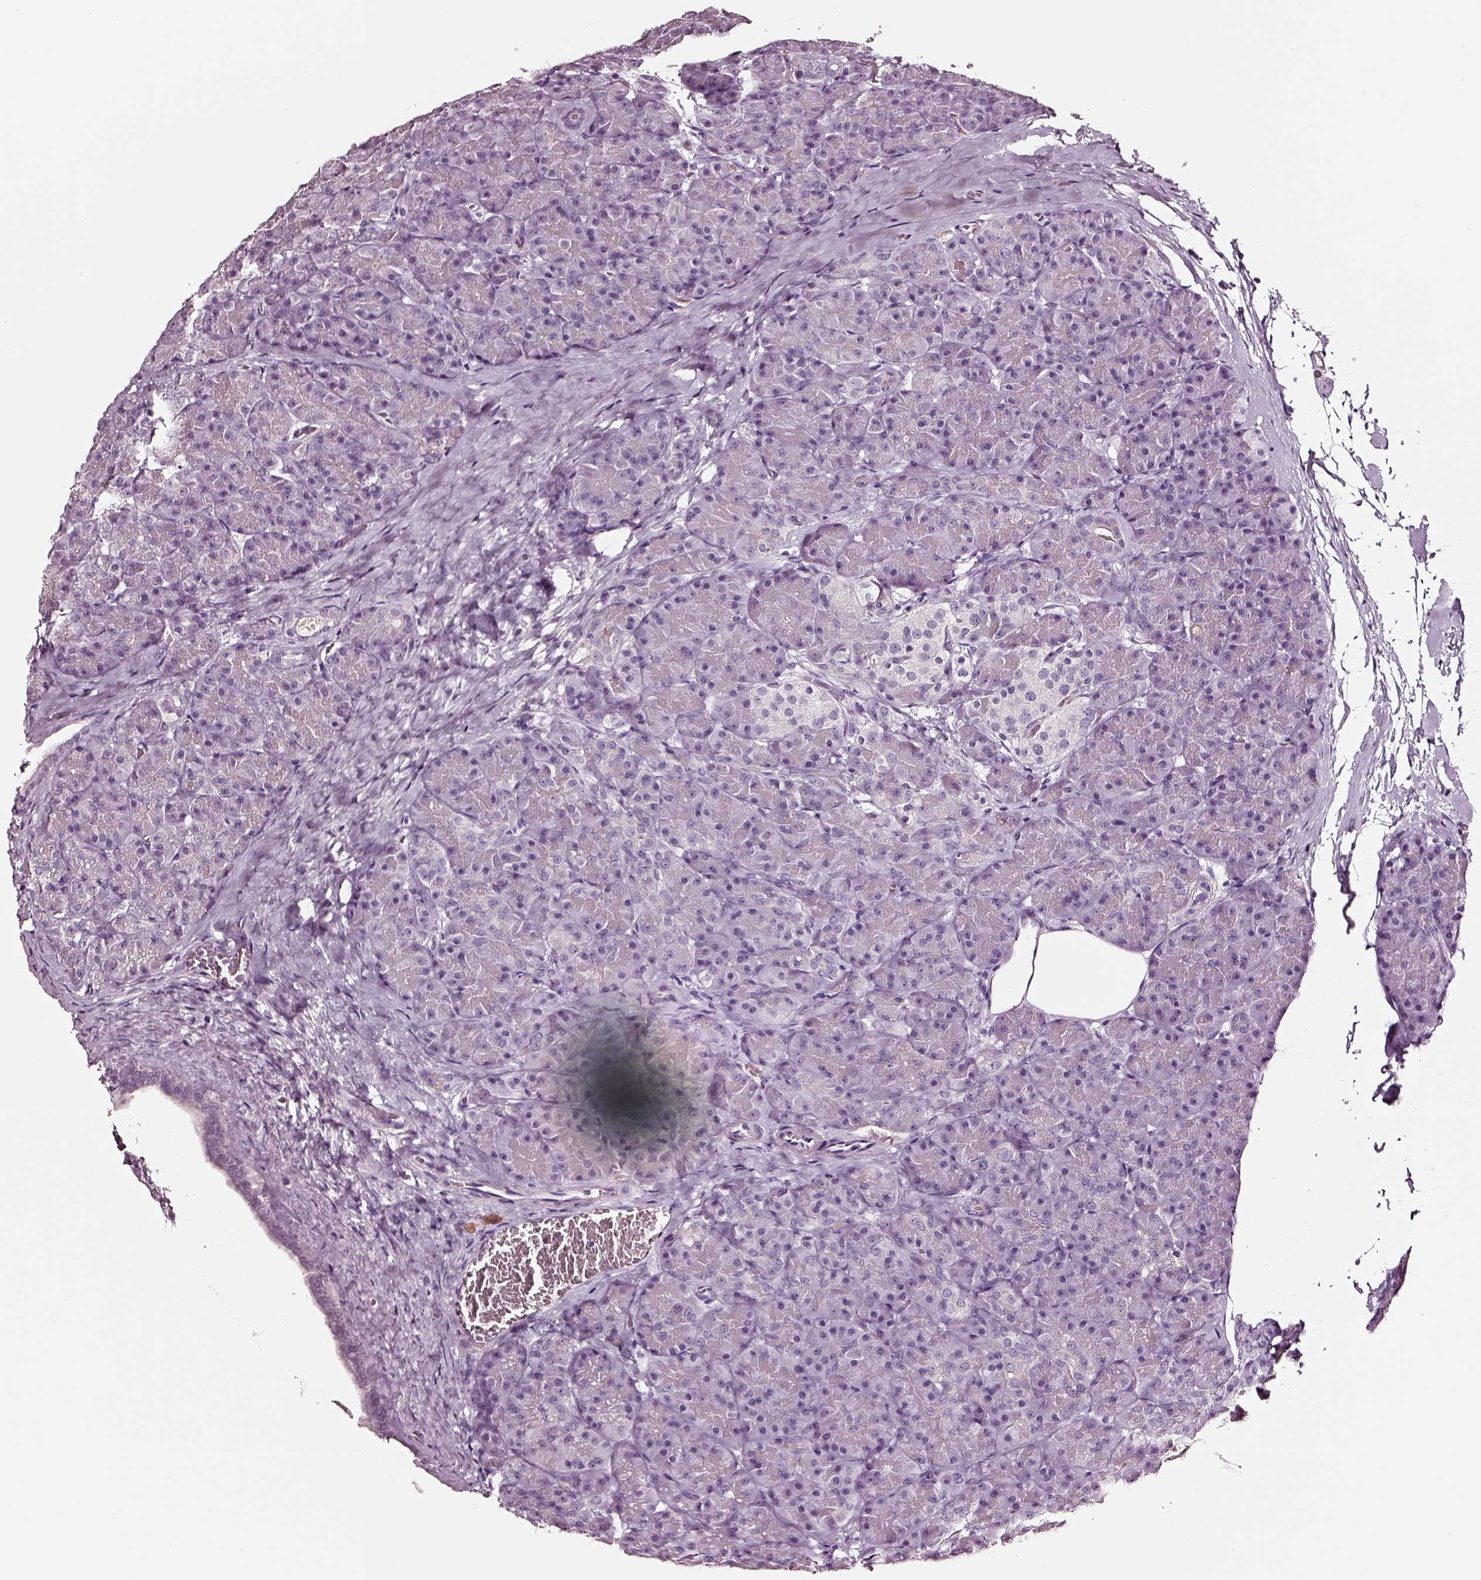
{"staining": {"intensity": "negative", "quantity": "none", "location": "none"}, "tissue": "pancreas", "cell_type": "Exocrine glandular cells", "image_type": "normal", "snomed": [{"axis": "morphology", "description": "Normal tissue, NOS"}, {"axis": "topography", "description": "Pancreas"}], "caption": "IHC image of unremarkable pancreas: pancreas stained with DAB shows no significant protein expression in exocrine glandular cells.", "gene": "SMIM17", "patient": {"sex": "male", "age": 57}}